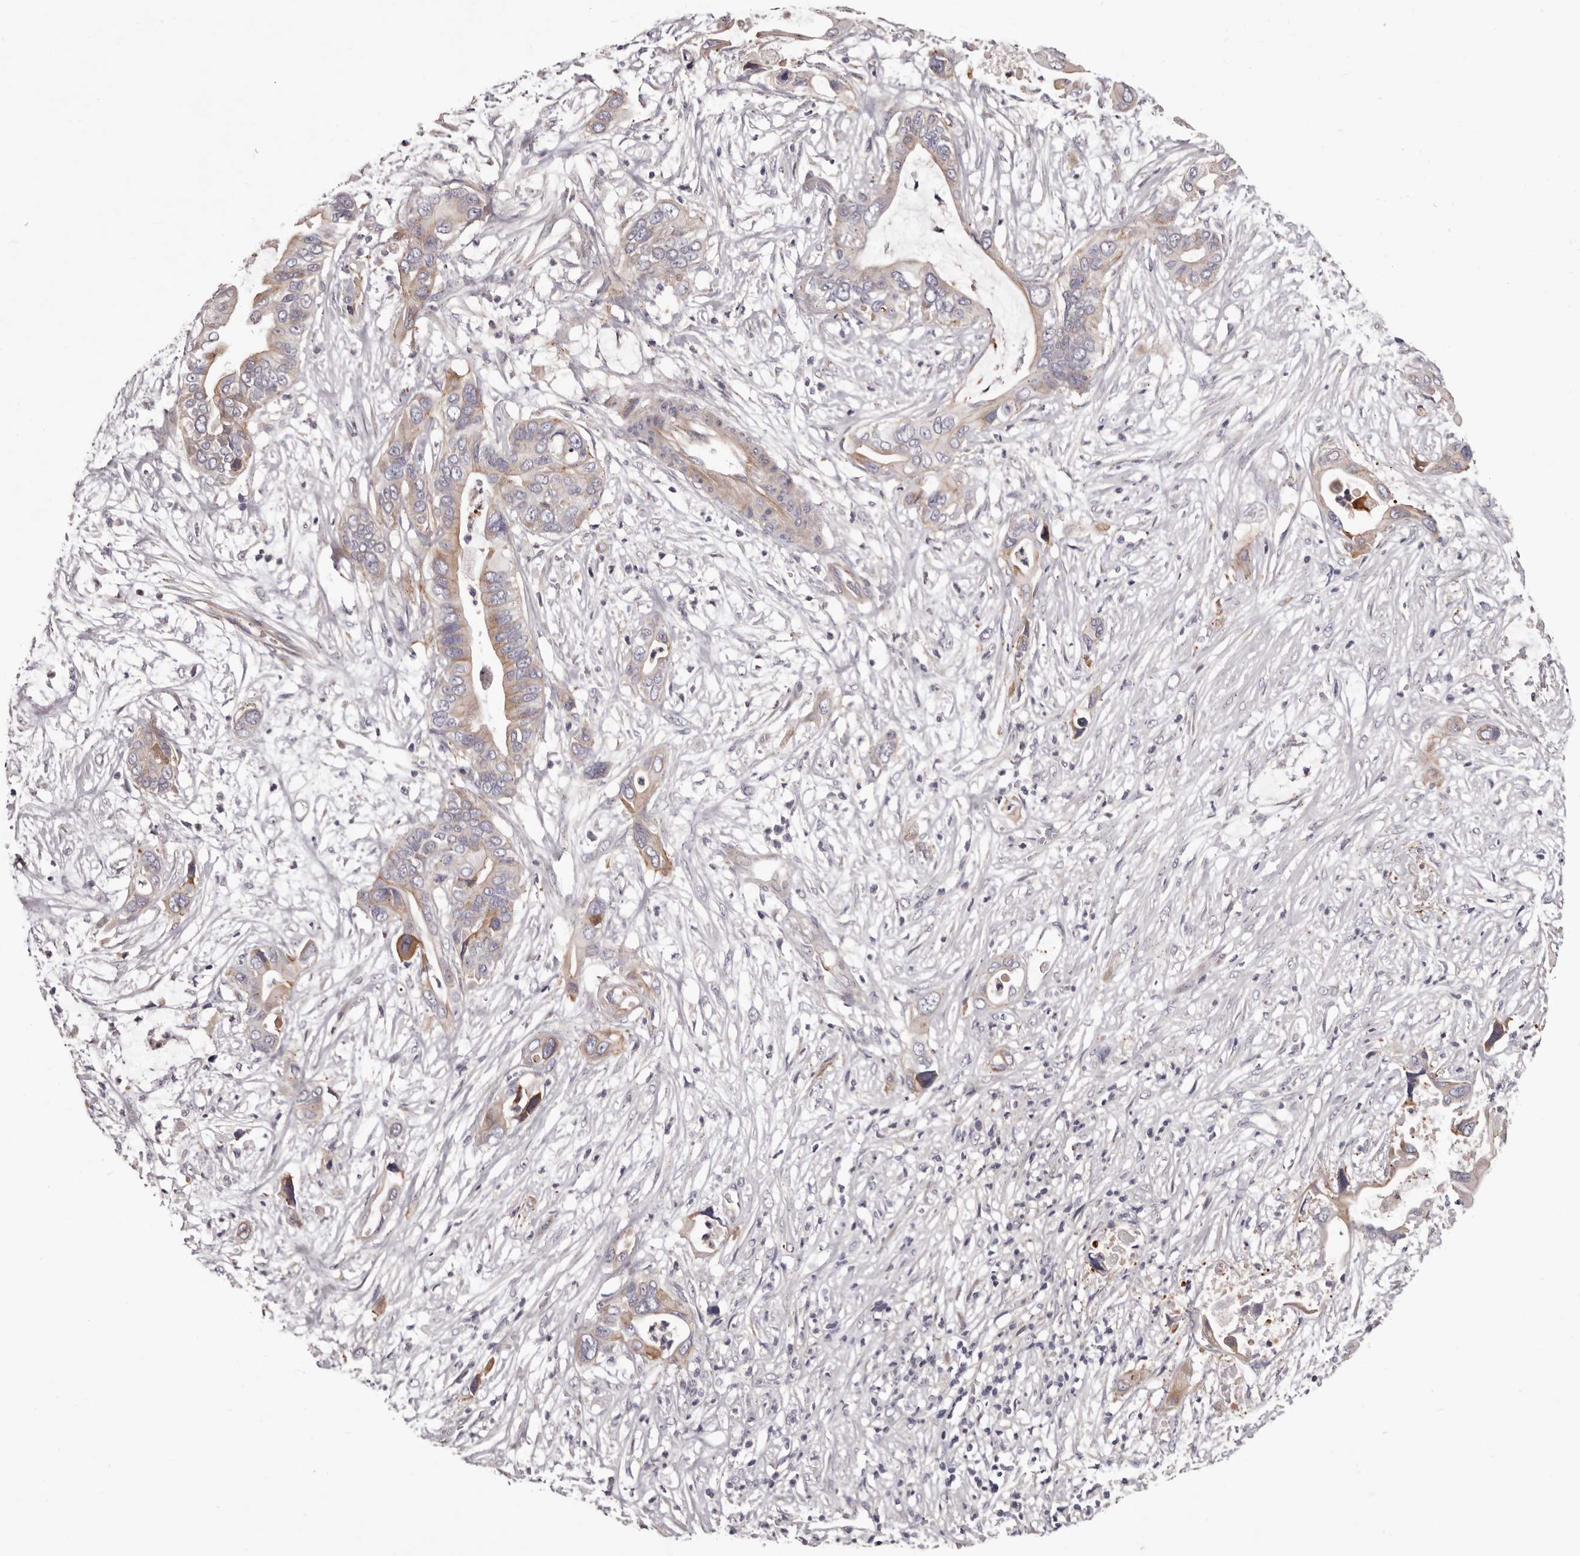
{"staining": {"intensity": "moderate", "quantity": ">75%", "location": "cytoplasmic/membranous"}, "tissue": "pancreatic cancer", "cell_type": "Tumor cells", "image_type": "cancer", "snomed": [{"axis": "morphology", "description": "Adenocarcinoma, NOS"}, {"axis": "topography", "description": "Pancreas"}], "caption": "Immunohistochemical staining of human pancreatic adenocarcinoma shows medium levels of moderate cytoplasmic/membranous protein positivity in about >75% of tumor cells.", "gene": "PEG10", "patient": {"sex": "male", "age": 66}}